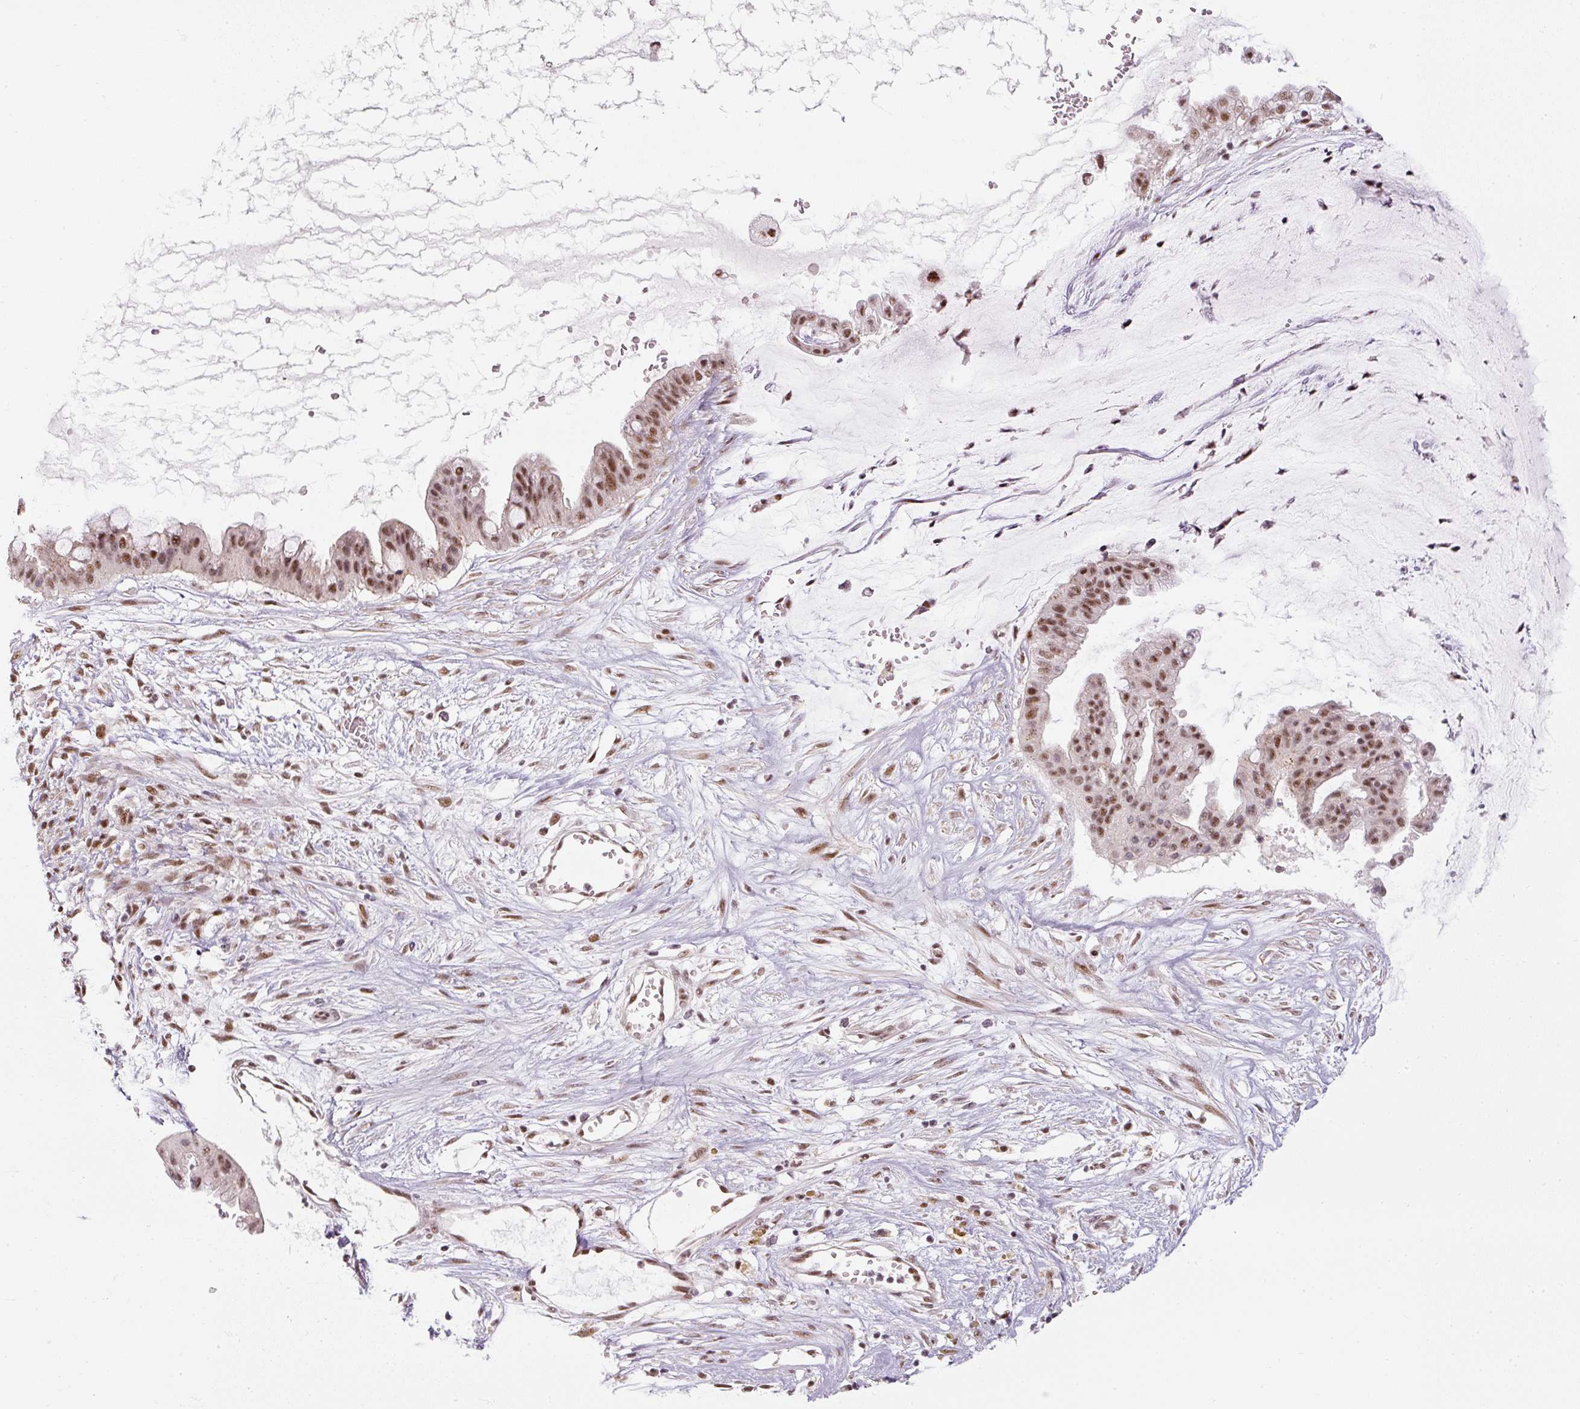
{"staining": {"intensity": "moderate", "quantity": ">75%", "location": "nuclear"}, "tissue": "ovarian cancer", "cell_type": "Tumor cells", "image_type": "cancer", "snomed": [{"axis": "morphology", "description": "Cystadenocarcinoma, mucinous, NOS"}, {"axis": "topography", "description": "Ovary"}], "caption": "Protein staining of mucinous cystadenocarcinoma (ovarian) tissue reveals moderate nuclear positivity in about >75% of tumor cells.", "gene": "U2AF2", "patient": {"sex": "female", "age": 73}}